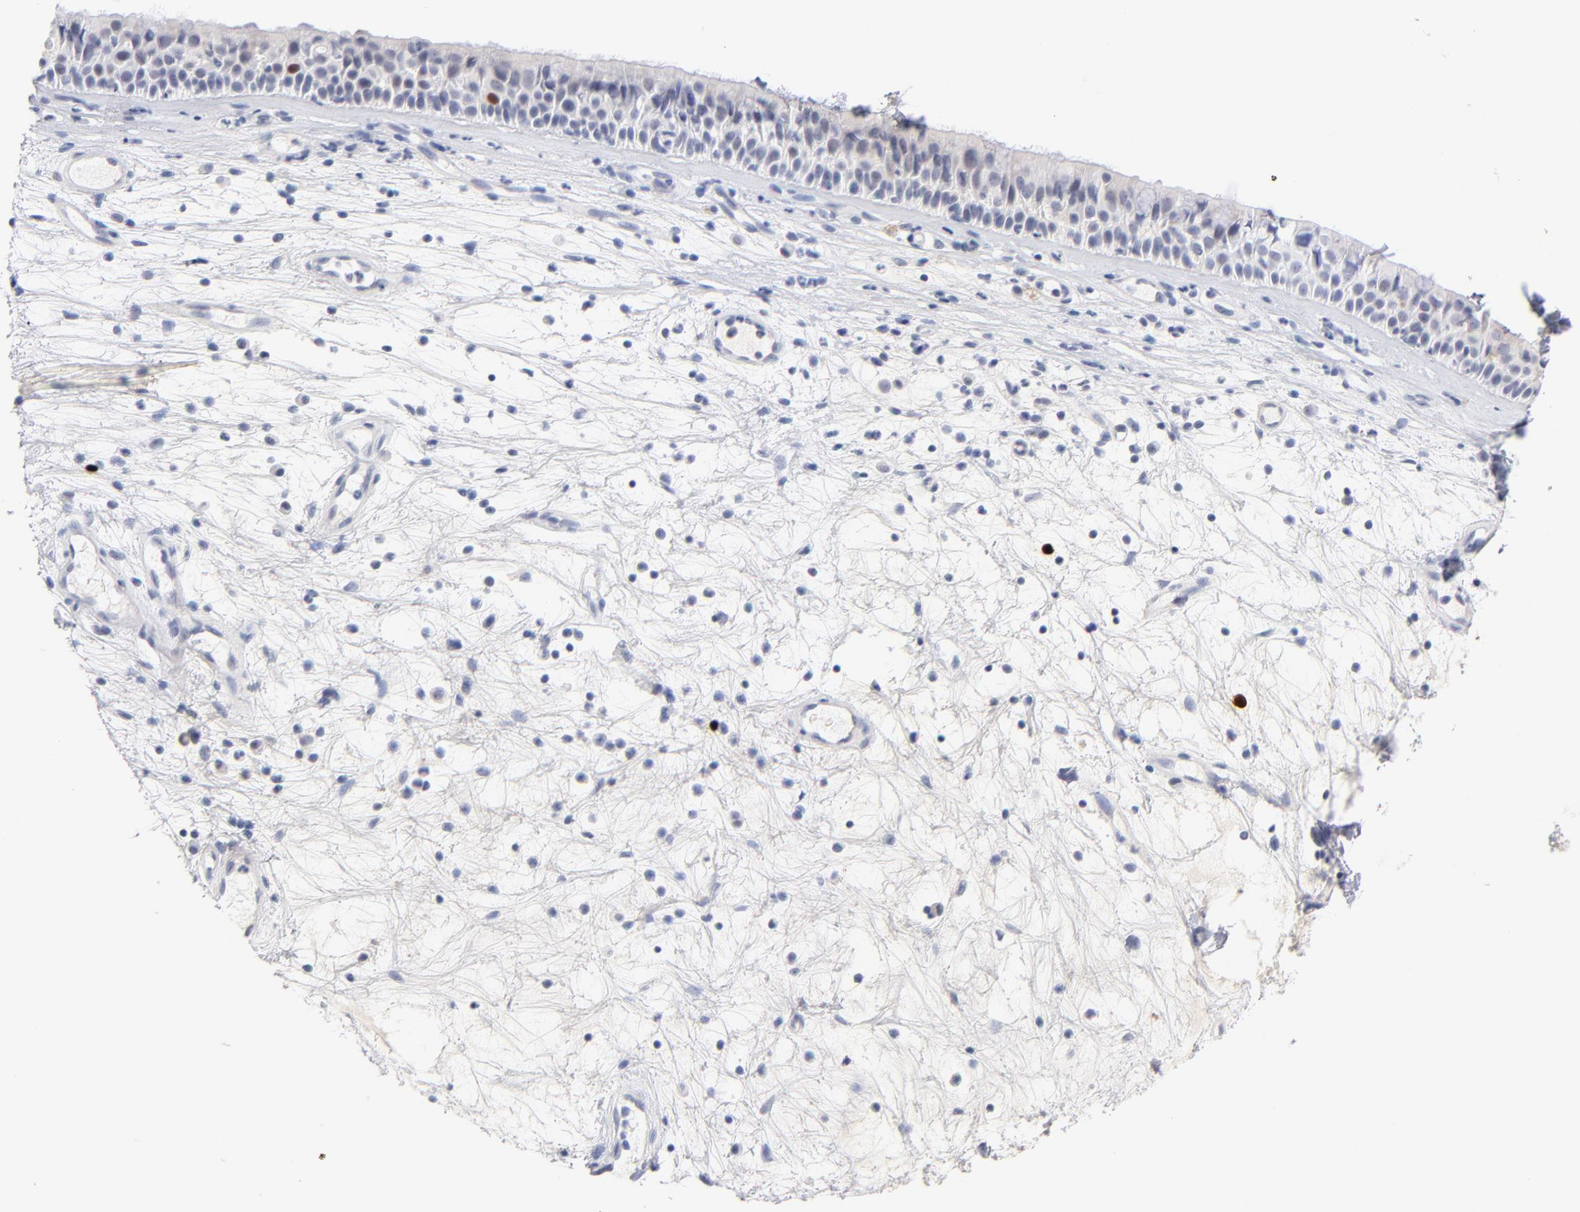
{"staining": {"intensity": "weak", "quantity": "<25%", "location": "cytoplasmic/membranous,nuclear"}, "tissue": "nasopharynx", "cell_type": "Respiratory epithelial cells", "image_type": "normal", "snomed": [{"axis": "morphology", "description": "Normal tissue, NOS"}, {"axis": "topography", "description": "Nasopharynx"}], "caption": "IHC histopathology image of normal nasopharynx: nasopharynx stained with DAB displays no significant protein expression in respiratory epithelial cells. The staining is performed using DAB (3,3'-diaminobenzidine) brown chromogen with nuclei counter-stained in using hematoxylin.", "gene": "PARP1", "patient": {"sex": "female", "age": 78}}